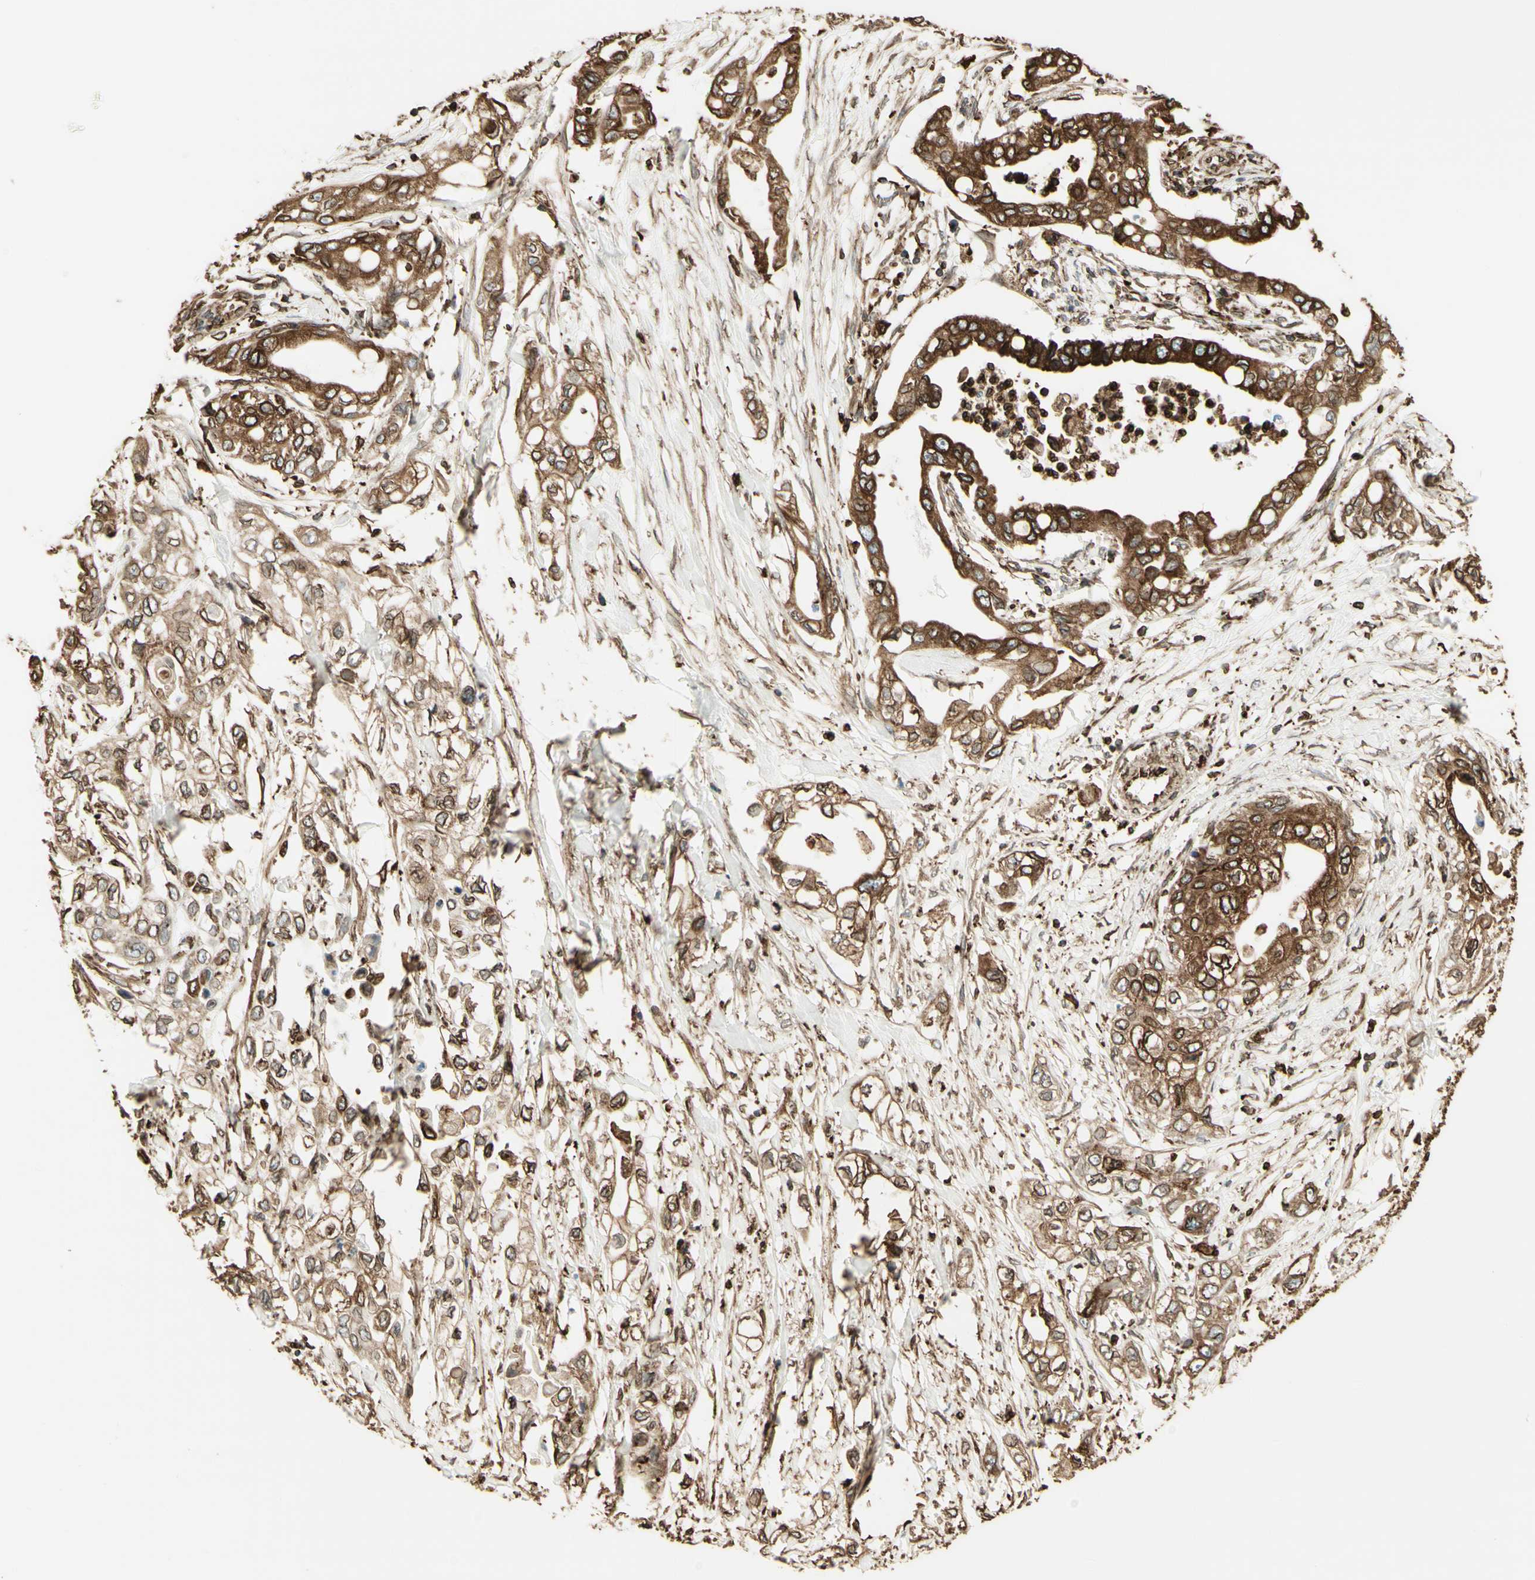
{"staining": {"intensity": "strong", "quantity": ">75%", "location": "cytoplasmic/membranous"}, "tissue": "pancreatic cancer", "cell_type": "Tumor cells", "image_type": "cancer", "snomed": [{"axis": "morphology", "description": "Adenocarcinoma, NOS"}, {"axis": "topography", "description": "Pancreas"}], "caption": "Brown immunohistochemical staining in human pancreatic adenocarcinoma exhibits strong cytoplasmic/membranous positivity in approximately >75% of tumor cells.", "gene": "CANX", "patient": {"sex": "female", "age": 70}}